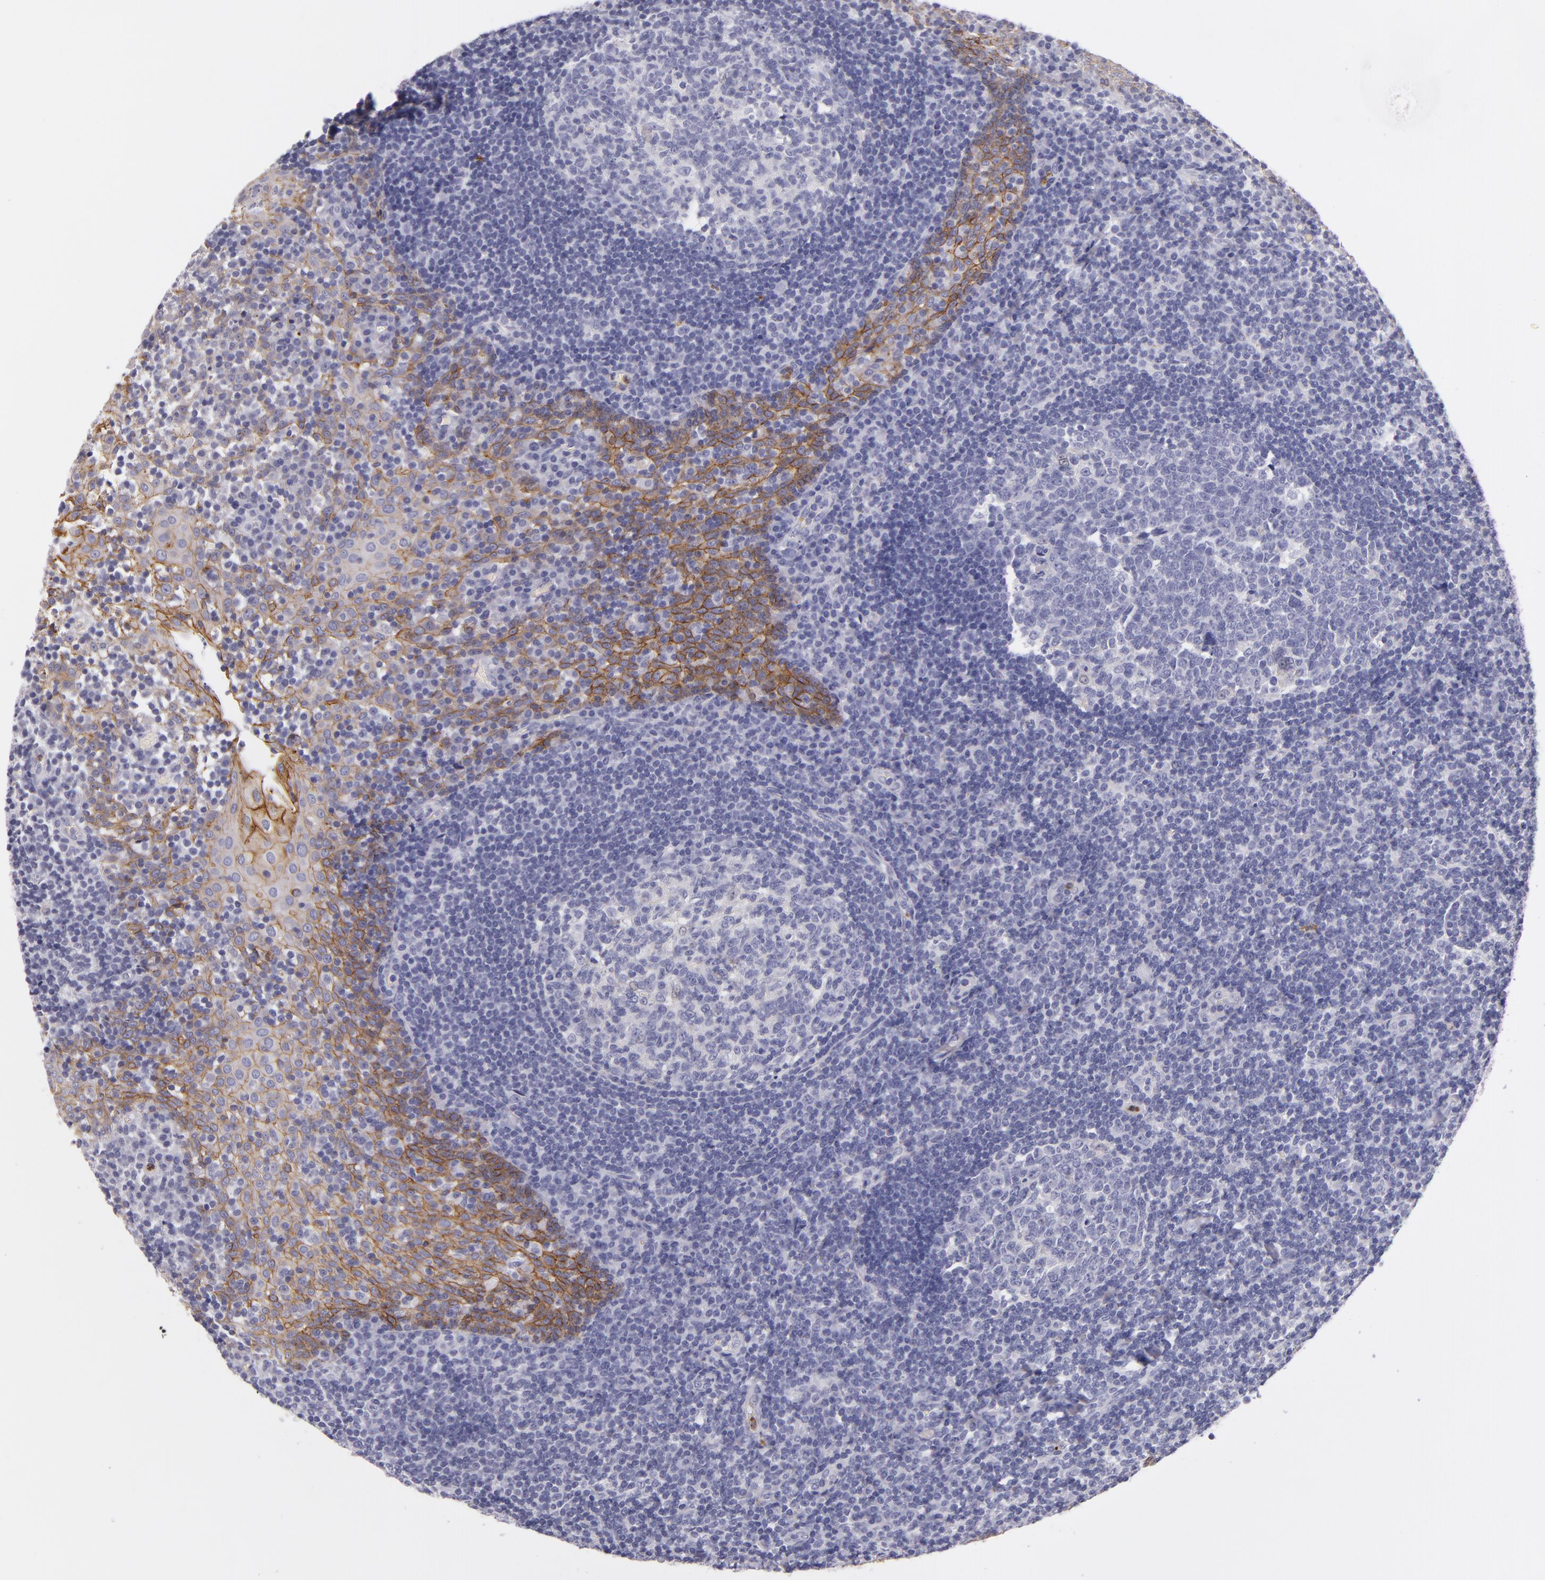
{"staining": {"intensity": "negative", "quantity": "none", "location": "none"}, "tissue": "tonsil", "cell_type": "Germinal center cells", "image_type": "normal", "snomed": [{"axis": "morphology", "description": "Normal tissue, NOS"}, {"axis": "topography", "description": "Tonsil"}], "caption": "Germinal center cells show no significant protein staining in normal tonsil. (Brightfield microscopy of DAB IHC at high magnification).", "gene": "CDH3", "patient": {"sex": "female", "age": 40}}